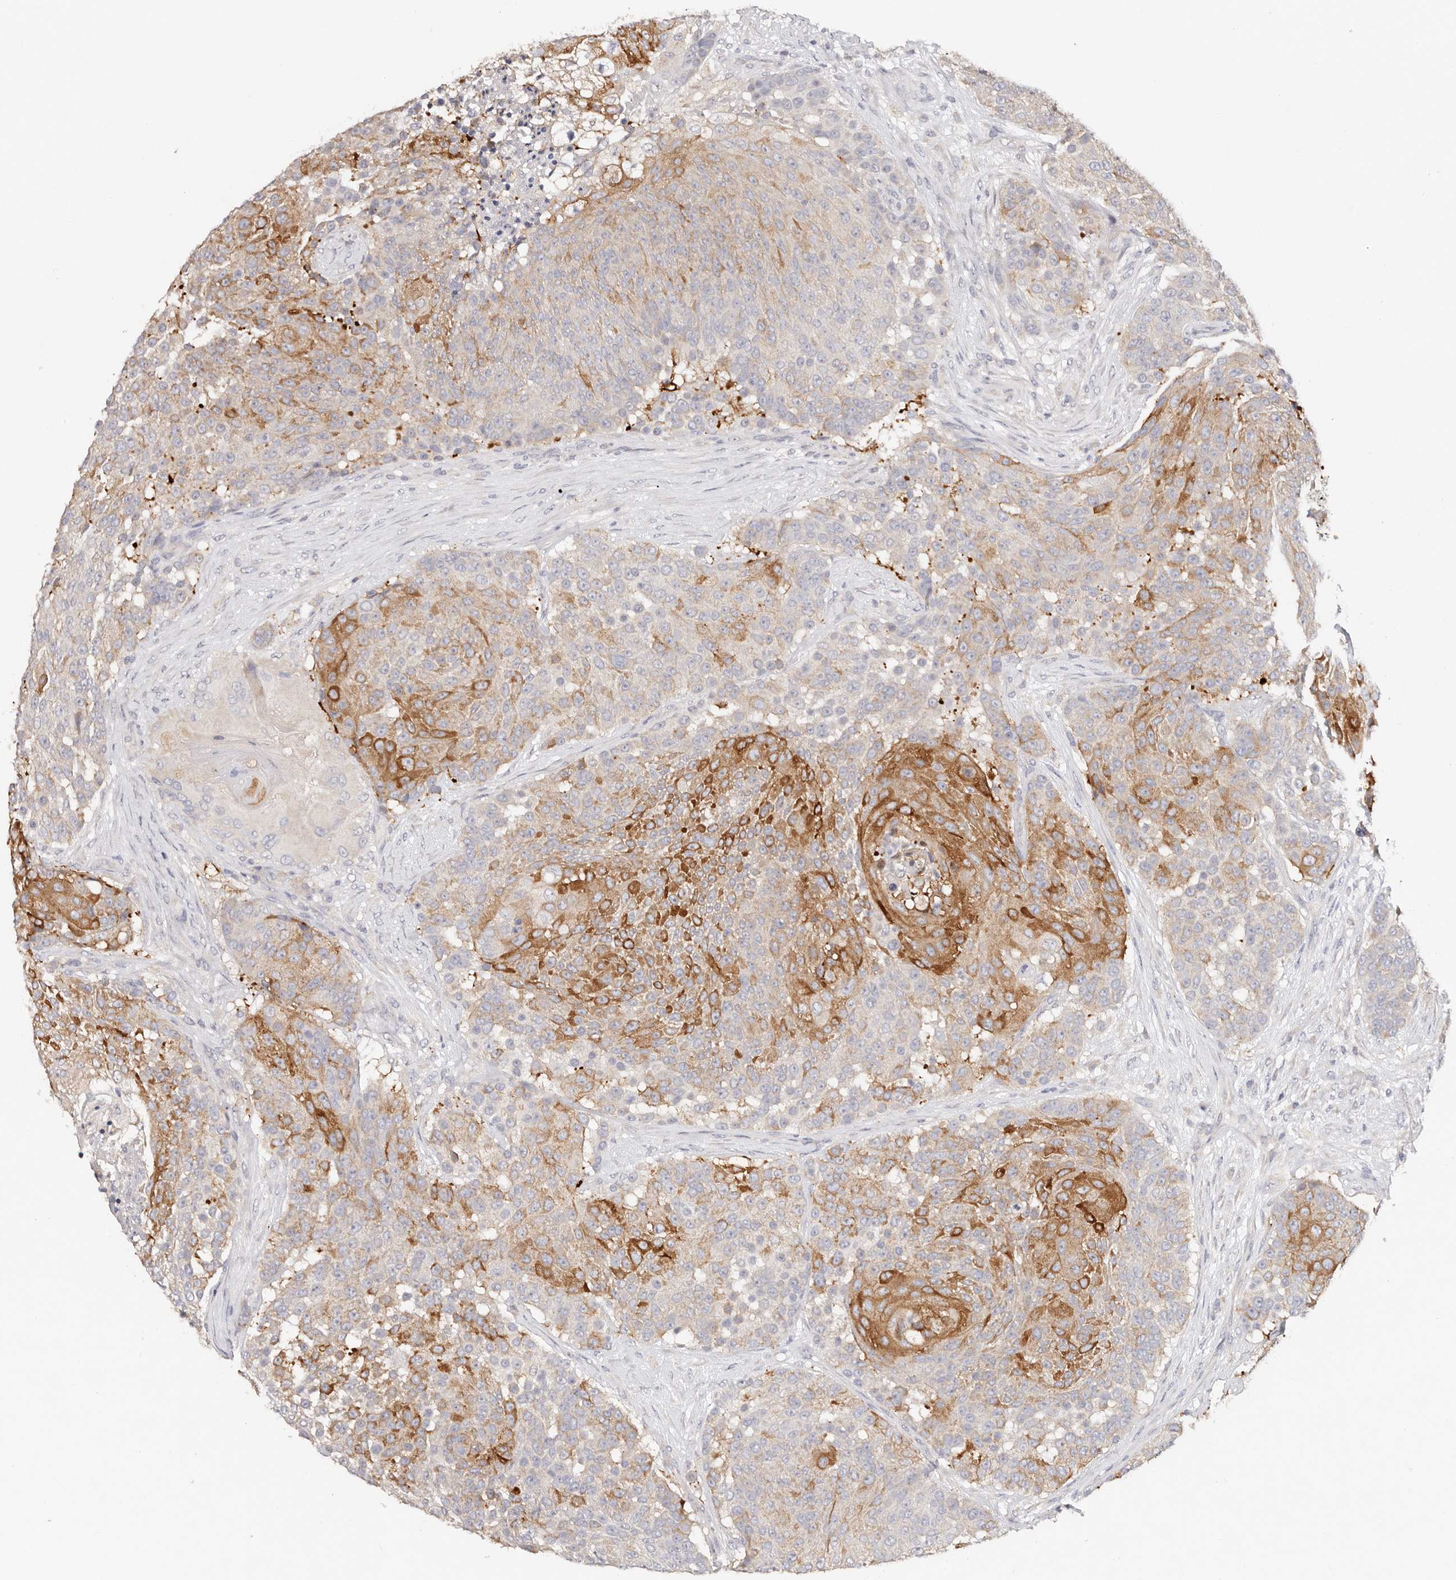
{"staining": {"intensity": "moderate", "quantity": ">75%", "location": "cytoplasmic/membranous"}, "tissue": "urothelial cancer", "cell_type": "Tumor cells", "image_type": "cancer", "snomed": [{"axis": "morphology", "description": "Urothelial carcinoma, High grade"}, {"axis": "topography", "description": "Urinary bladder"}], "caption": "High-grade urothelial carcinoma stained with a brown dye exhibits moderate cytoplasmic/membranous positive staining in about >75% of tumor cells.", "gene": "VIPAS39", "patient": {"sex": "female", "age": 63}}